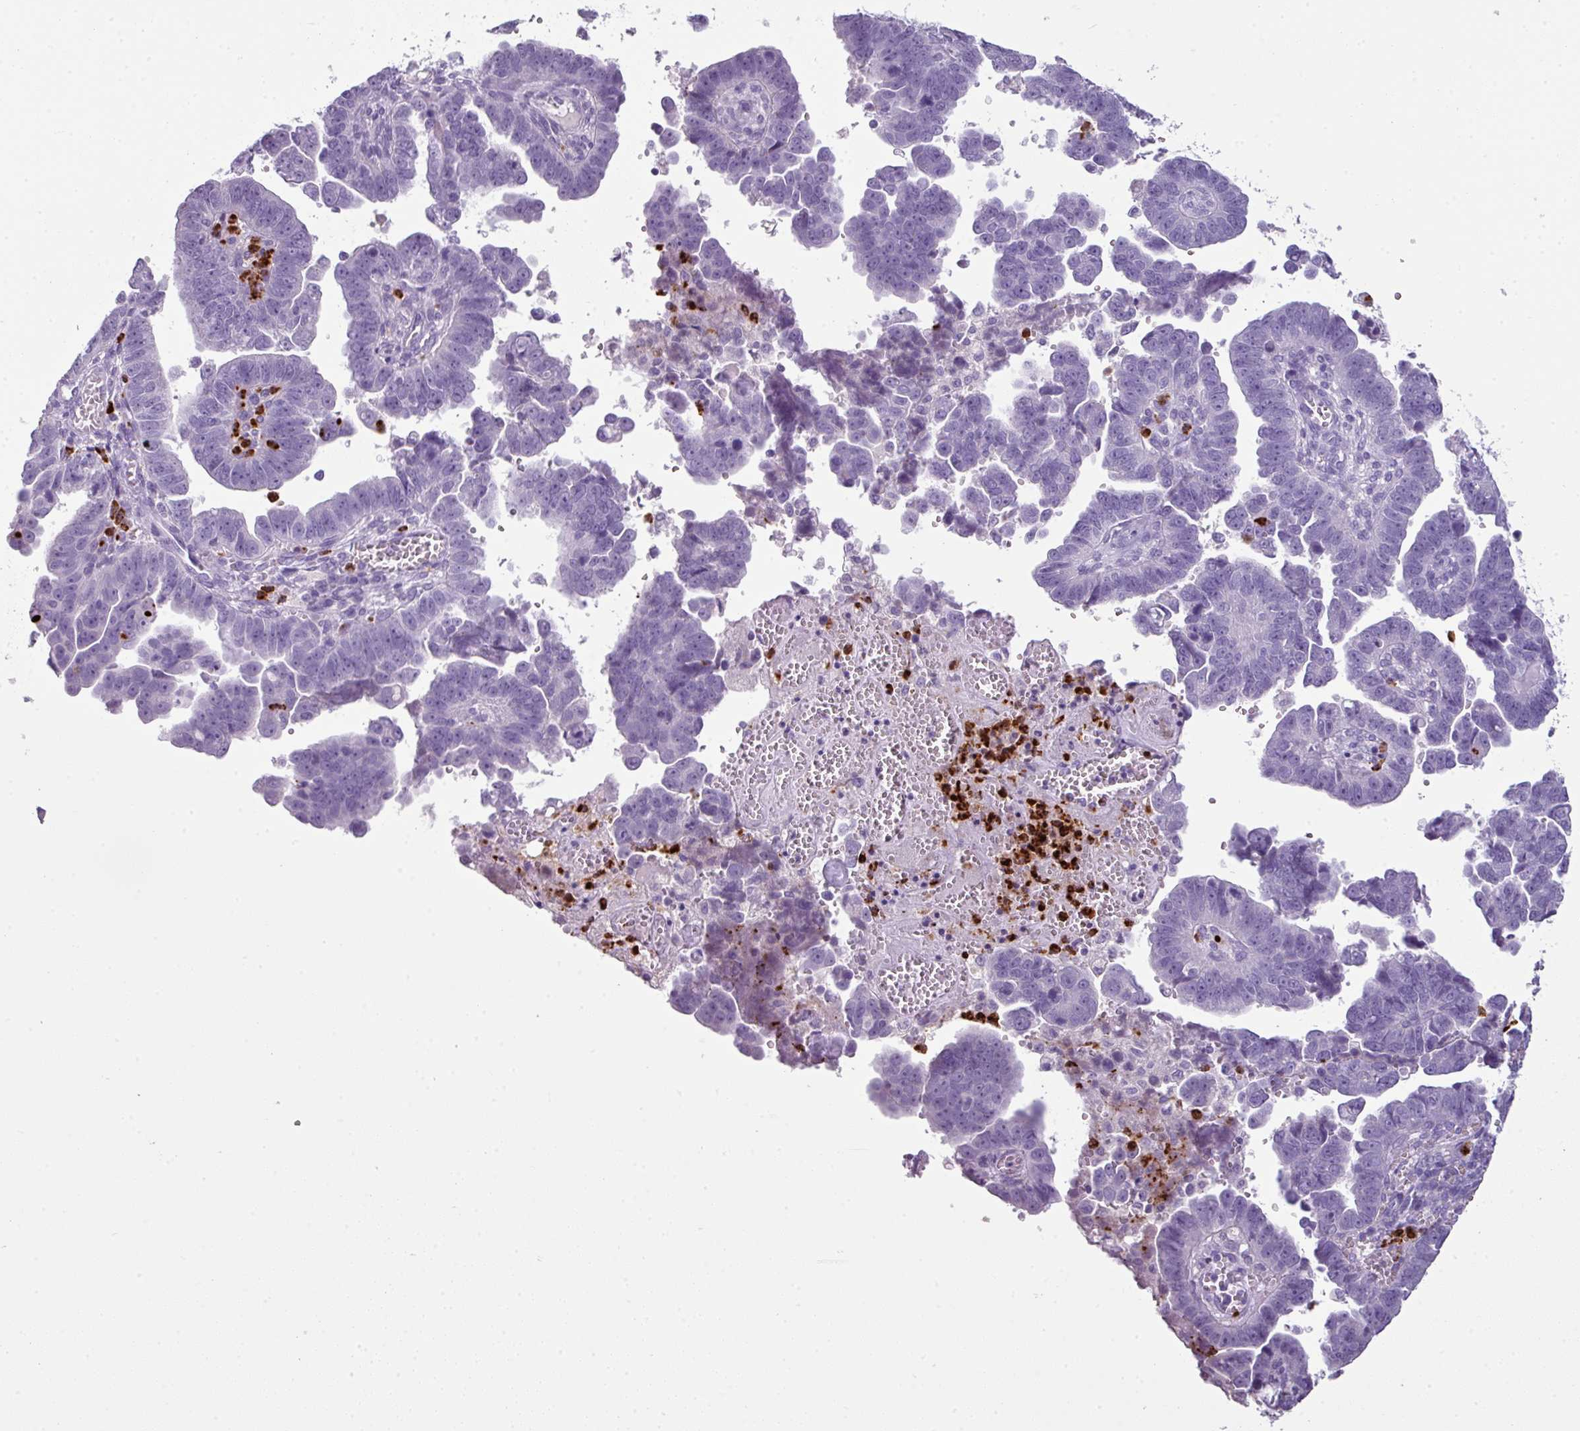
{"staining": {"intensity": "negative", "quantity": "none", "location": "none"}, "tissue": "endometrial cancer", "cell_type": "Tumor cells", "image_type": "cancer", "snomed": [{"axis": "morphology", "description": "Adenocarcinoma, NOS"}, {"axis": "topography", "description": "Endometrium"}], "caption": "High magnification brightfield microscopy of endometrial adenocarcinoma stained with DAB (brown) and counterstained with hematoxylin (blue): tumor cells show no significant expression. (Immunohistochemistry, brightfield microscopy, high magnification).", "gene": "CTSG", "patient": {"sex": "female", "age": 75}}